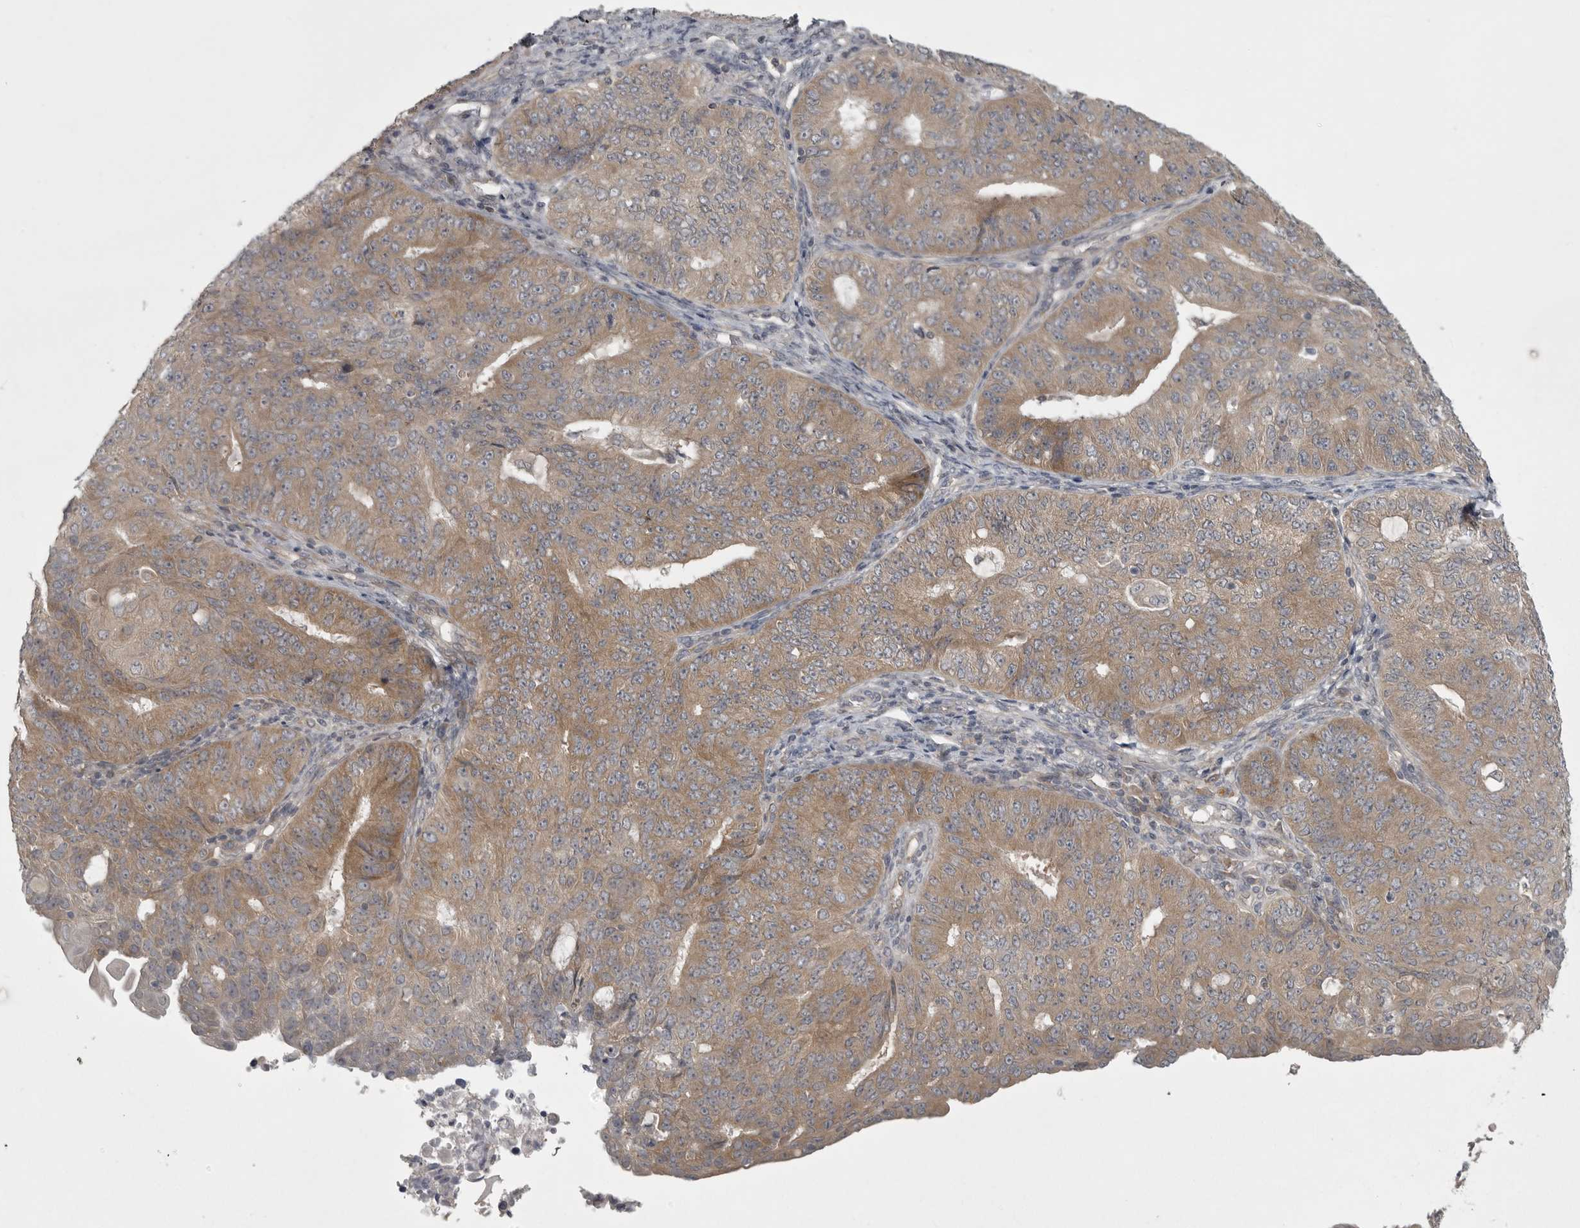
{"staining": {"intensity": "moderate", "quantity": "25%-75%", "location": "cytoplasmic/membranous"}, "tissue": "endometrial cancer", "cell_type": "Tumor cells", "image_type": "cancer", "snomed": [{"axis": "morphology", "description": "Adenocarcinoma, NOS"}, {"axis": "topography", "description": "Endometrium"}], "caption": "Immunohistochemical staining of human endometrial adenocarcinoma exhibits medium levels of moderate cytoplasmic/membranous protein positivity in about 25%-75% of tumor cells.", "gene": "PHF13", "patient": {"sex": "female", "age": 32}}